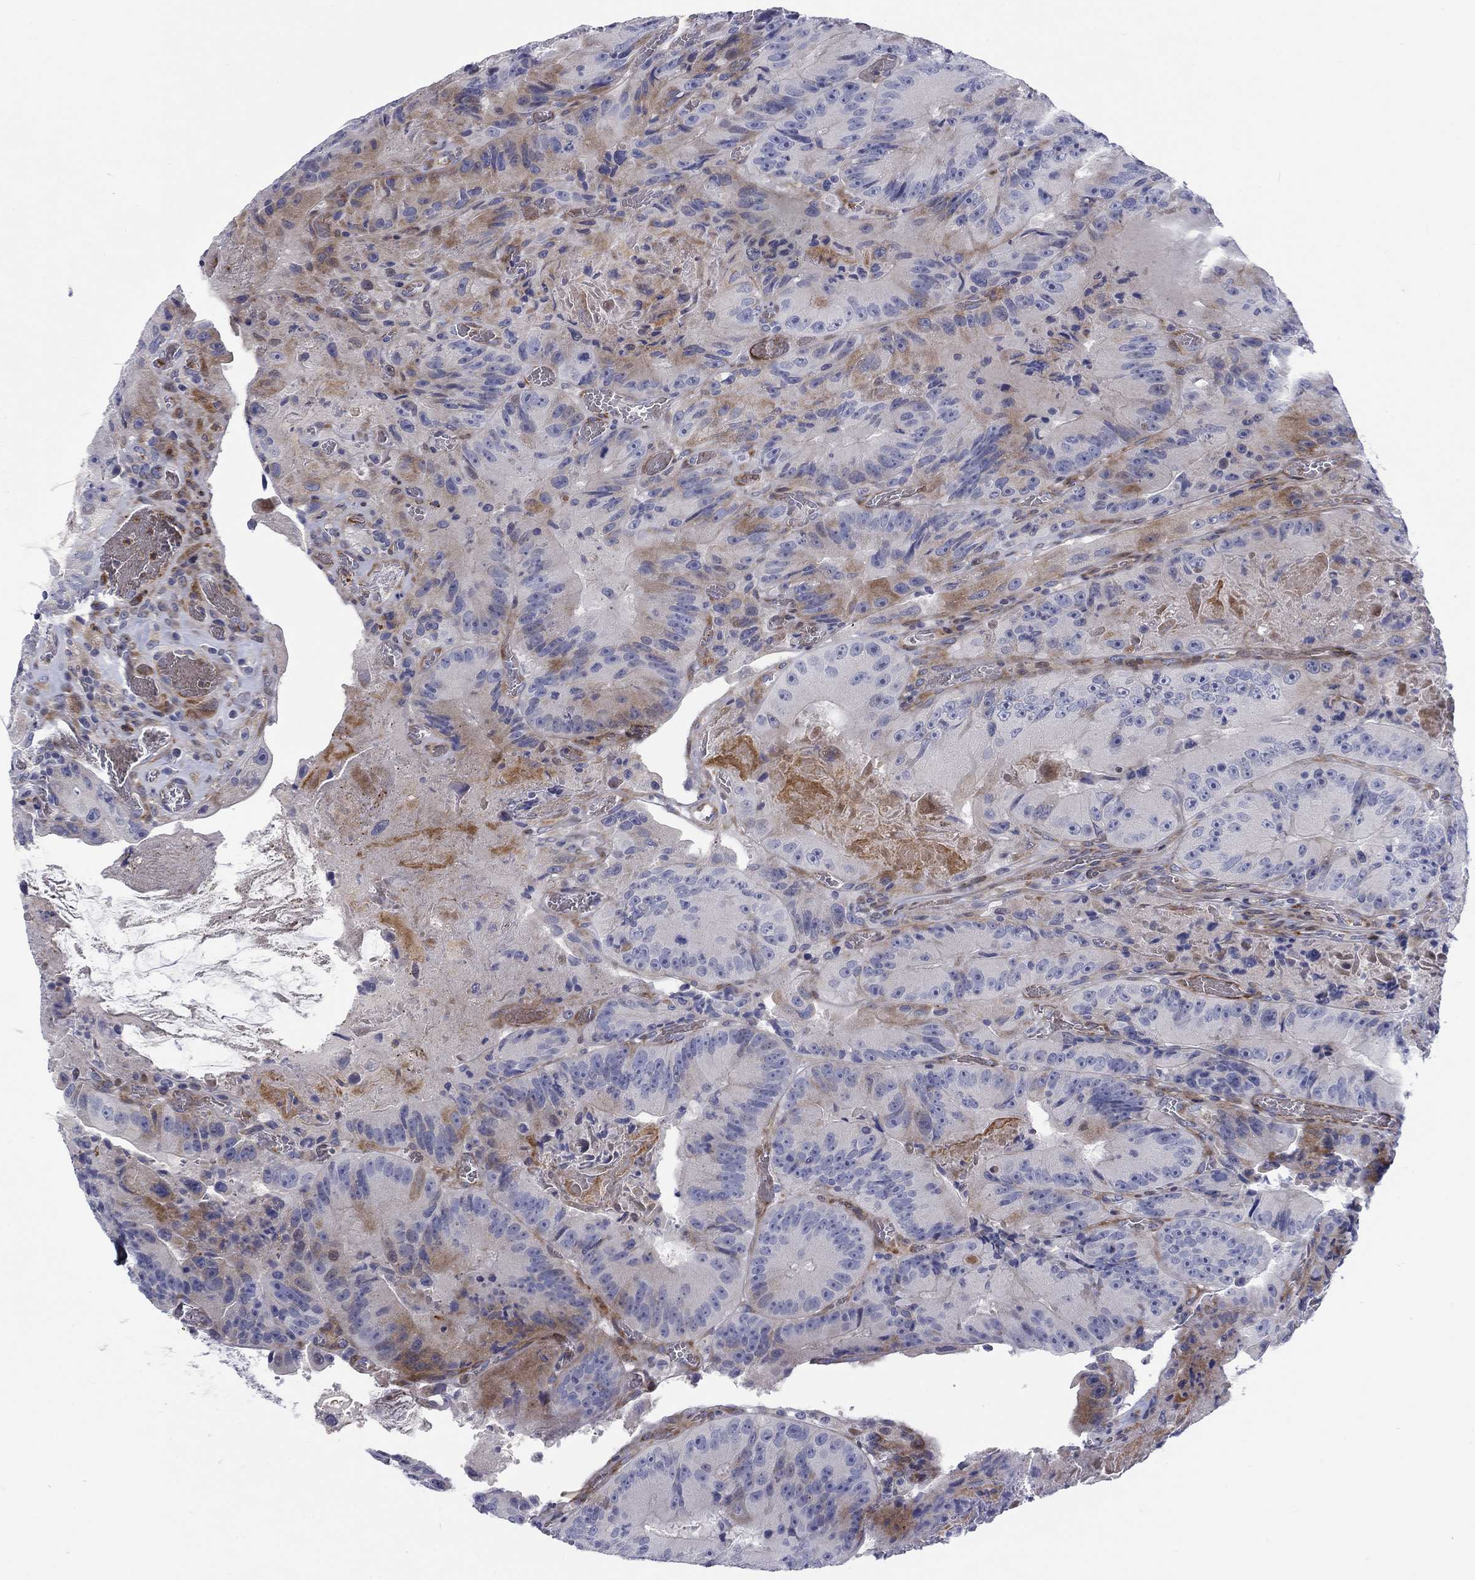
{"staining": {"intensity": "moderate", "quantity": "<25%", "location": "cytoplasmic/membranous"}, "tissue": "colorectal cancer", "cell_type": "Tumor cells", "image_type": "cancer", "snomed": [{"axis": "morphology", "description": "Adenocarcinoma, NOS"}, {"axis": "topography", "description": "Colon"}], "caption": "The micrograph shows a brown stain indicating the presence of a protein in the cytoplasmic/membranous of tumor cells in colorectal cancer (adenocarcinoma).", "gene": "ARHGAP36", "patient": {"sex": "female", "age": 86}}